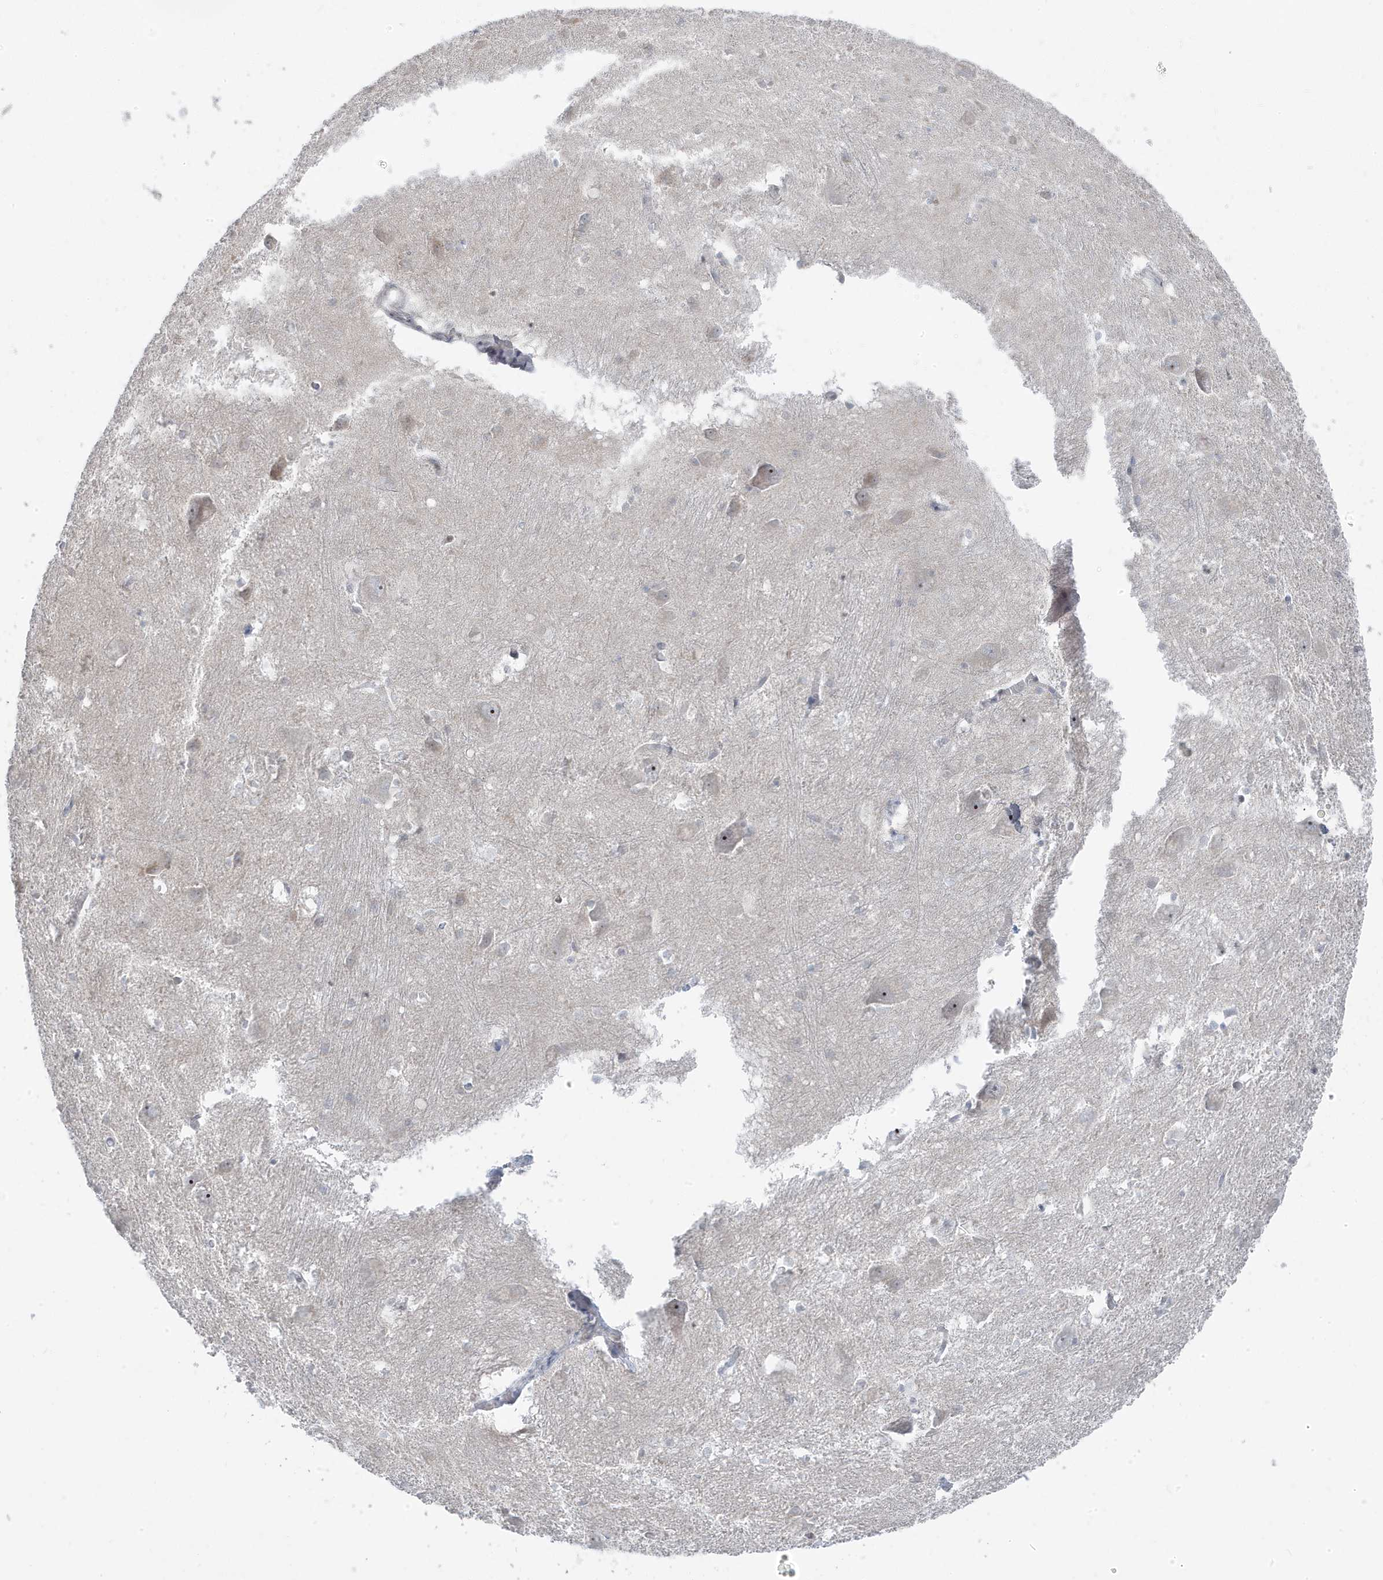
{"staining": {"intensity": "weak", "quantity": "<25%", "location": "nuclear"}, "tissue": "caudate", "cell_type": "Glial cells", "image_type": "normal", "snomed": [{"axis": "morphology", "description": "Normal tissue, NOS"}, {"axis": "topography", "description": "Lateral ventricle wall"}], "caption": "Glial cells show no significant staining in unremarkable caudate. Nuclei are stained in blue.", "gene": "TSEN15", "patient": {"sex": "male", "age": 37}}